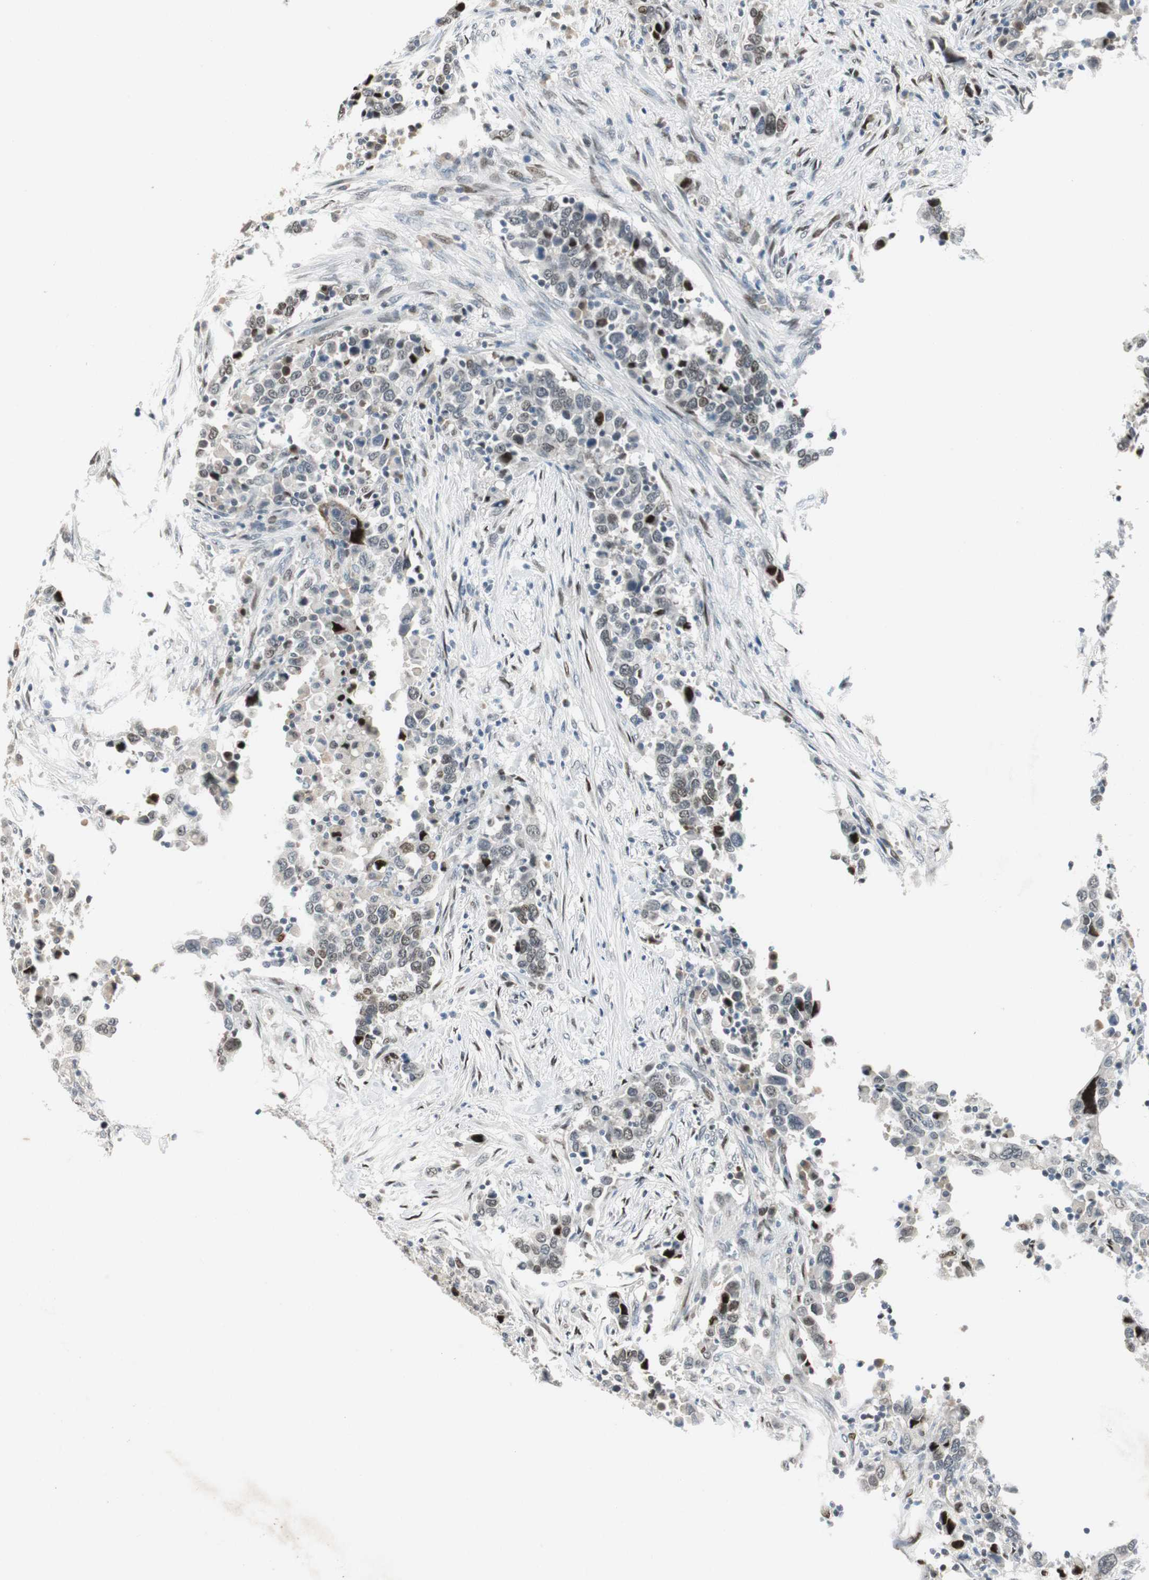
{"staining": {"intensity": "weak", "quantity": "25%-75%", "location": "nuclear"}, "tissue": "urothelial cancer", "cell_type": "Tumor cells", "image_type": "cancer", "snomed": [{"axis": "morphology", "description": "Urothelial carcinoma, High grade"}, {"axis": "topography", "description": "Urinary bladder"}], "caption": "Urothelial carcinoma (high-grade) tissue exhibits weak nuclear positivity in about 25%-75% of tumor cells, visualized by immunohistochemistry.", "gene": "AJUBA", "patient": {"sex": "male", "age": 61}}